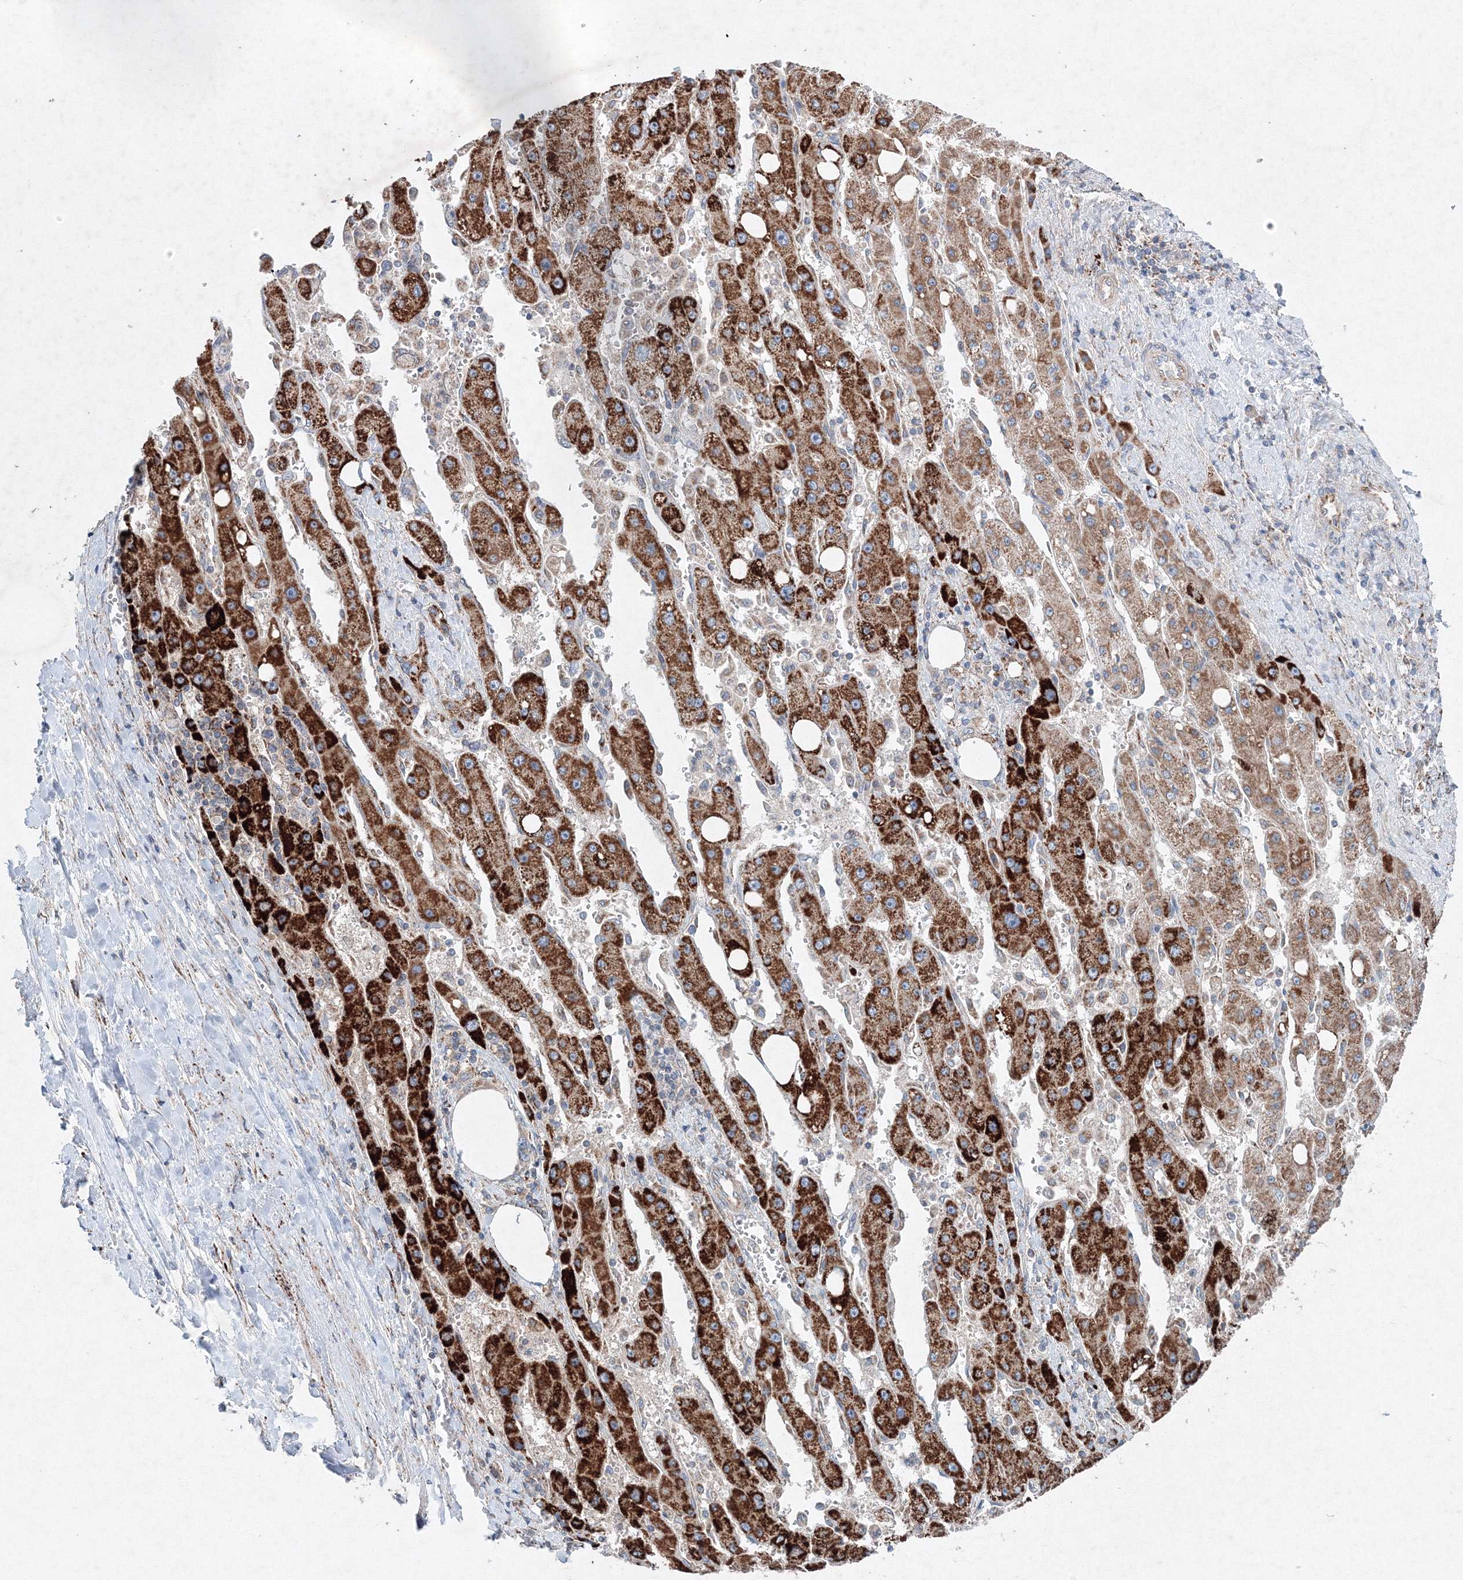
{"staining": {"intensity": "strong", "quantity": ">75%", "location": "cytoplasmic/membranous"}, "tissue": "liver cancer", "cell_type": "Tumor cells", "image_type": "cancer", "snomed": [{"axis": "morphology", "description": "Carcinoma, Hepatocellular, NOS"}, {"axis": "topography", "description": "Liver"}], "caption": "Immunohistochemical staining of liver hepatocellular carcinoma displays high levels of strong cytoplasmic/membranous staining in approximately >75% of tumor cells.", "gene": "WDR49", "patient": {"sex": "female", "age": 73}}